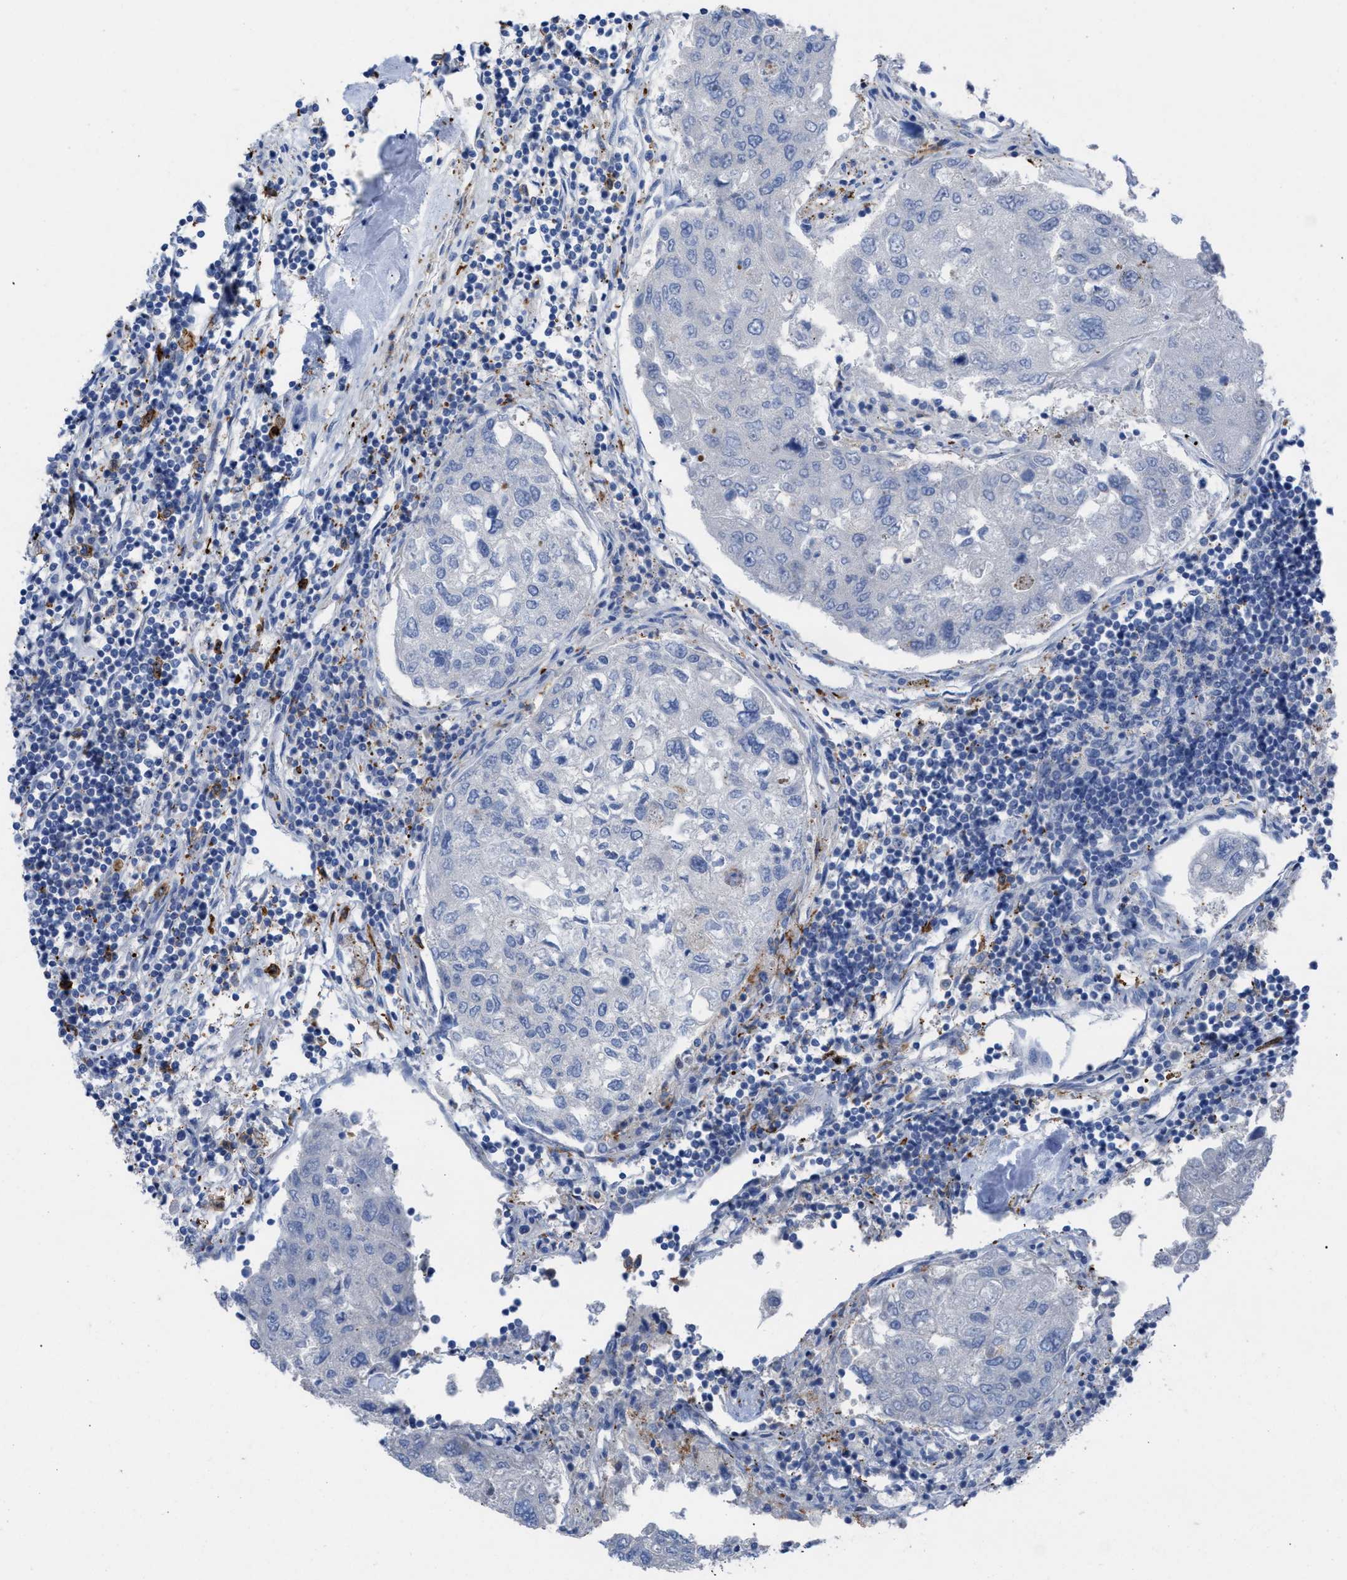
{"staining": {"intensity": "negative", "quantity": "none", "location": "none"}, "tissue": "urothelial cancer", "cell_type": "Tumor cells", "image_type": "cancer", "snomed": [{"axis": "morphology", "description": "Urothelial carcinoma, High grade"}, {"axis": "topography", "description": "Lymph node"}, {"axis": "topography", "description": "Urinary bladder"}], "caption": "Urothelial cancer was stained to show a protein in brown. There is no significant expression in tumor cells.", "gene": "SLC47A1", "patient": {"sex": "male", "age": 51}}